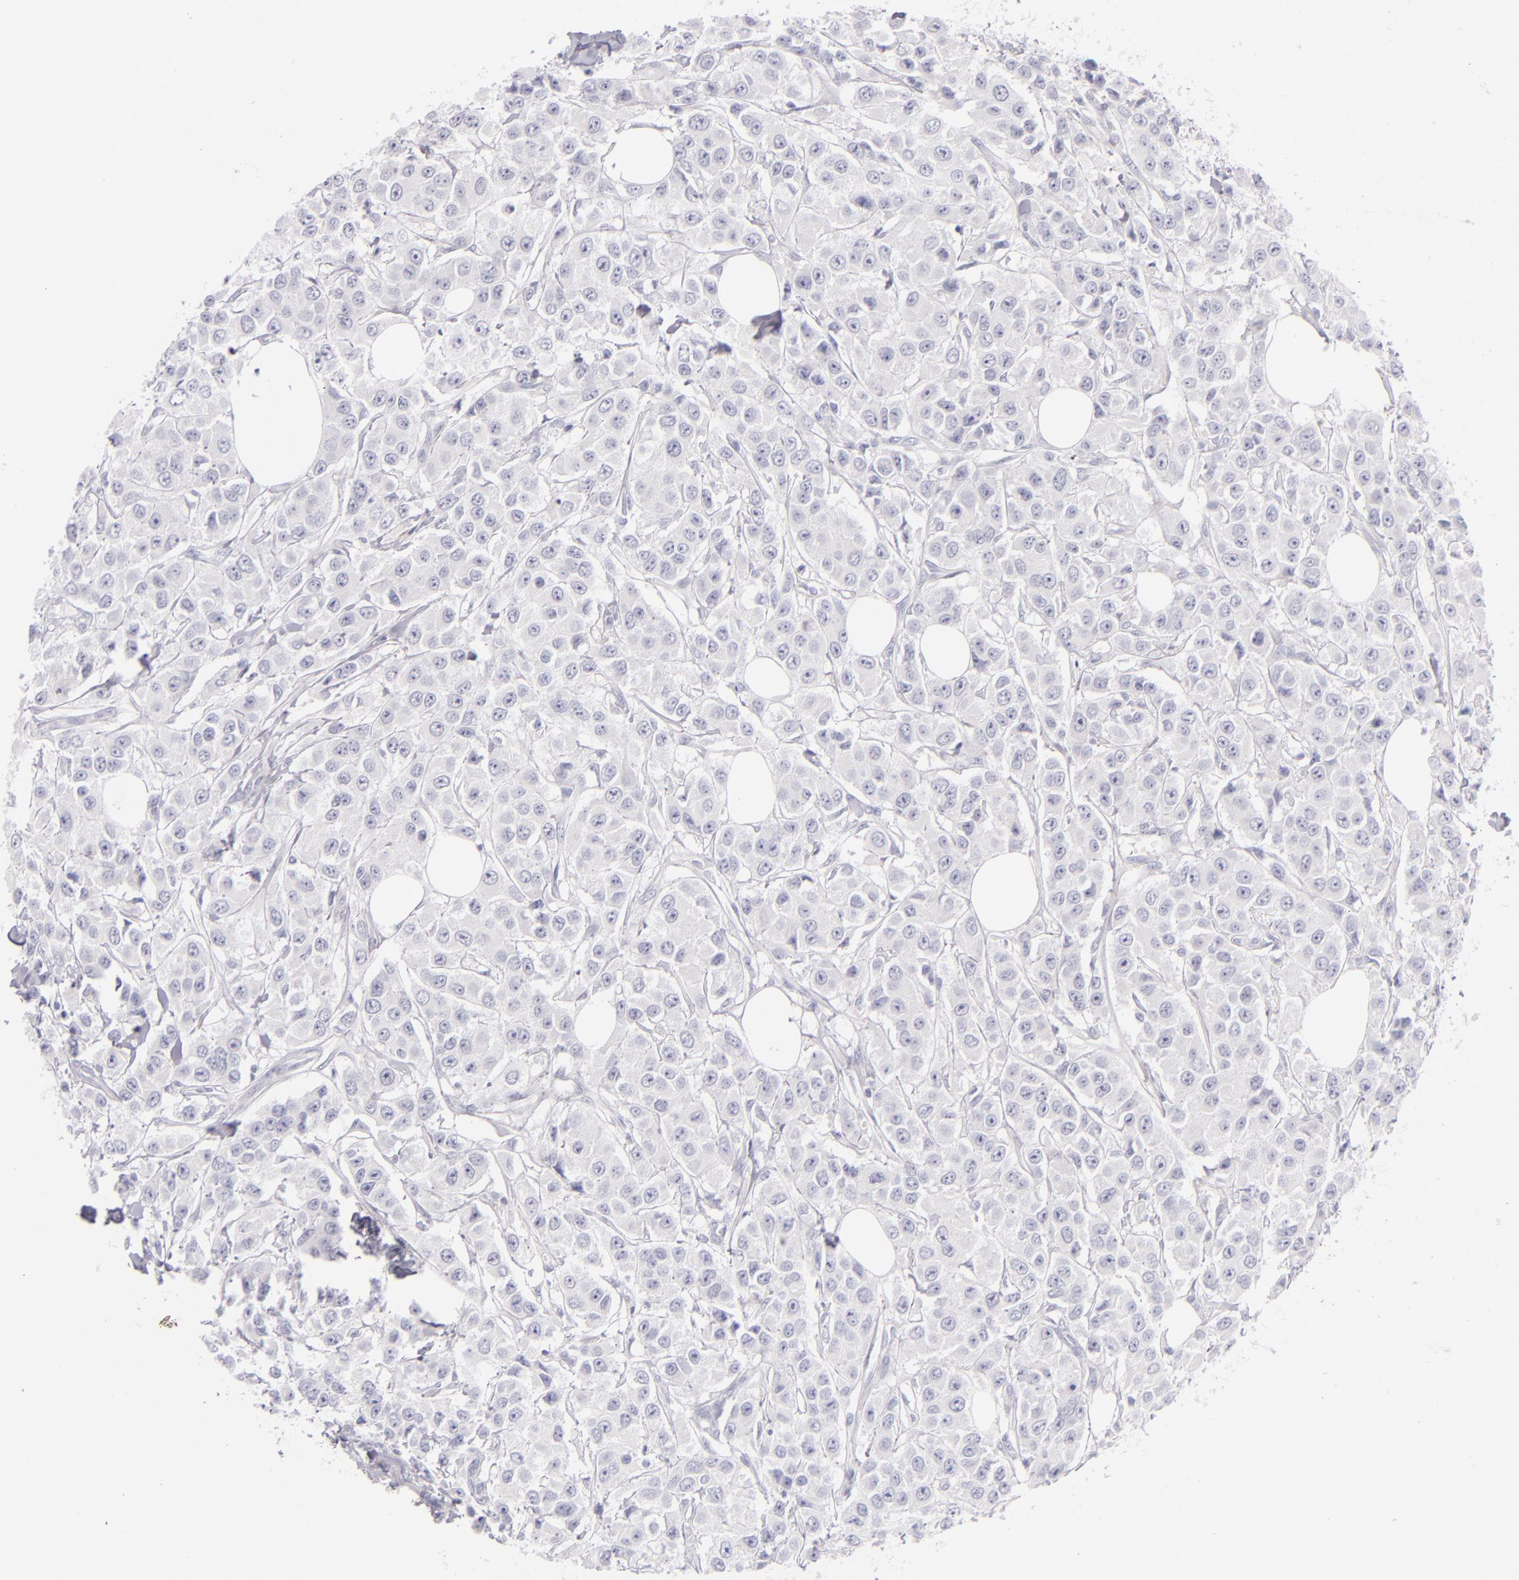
{"staining": {"intensity": "negative", "quantity": "none", "location": "none"}, "tissue": "breast cancer", "cell_type": "Tumor cells", "image_type": "cancer", "snomed": [{"axis": "morphology", "description": "Duct carcinoma"}, {"axis": "topography", "description": "Breast"}], "caption": "Human invasive ductal carcinoma (breast) stained for a protein using IHC exhibits no expression in tumor cells.", "gene": "CD207", "patient": {"sex": "female", "age": 58}}